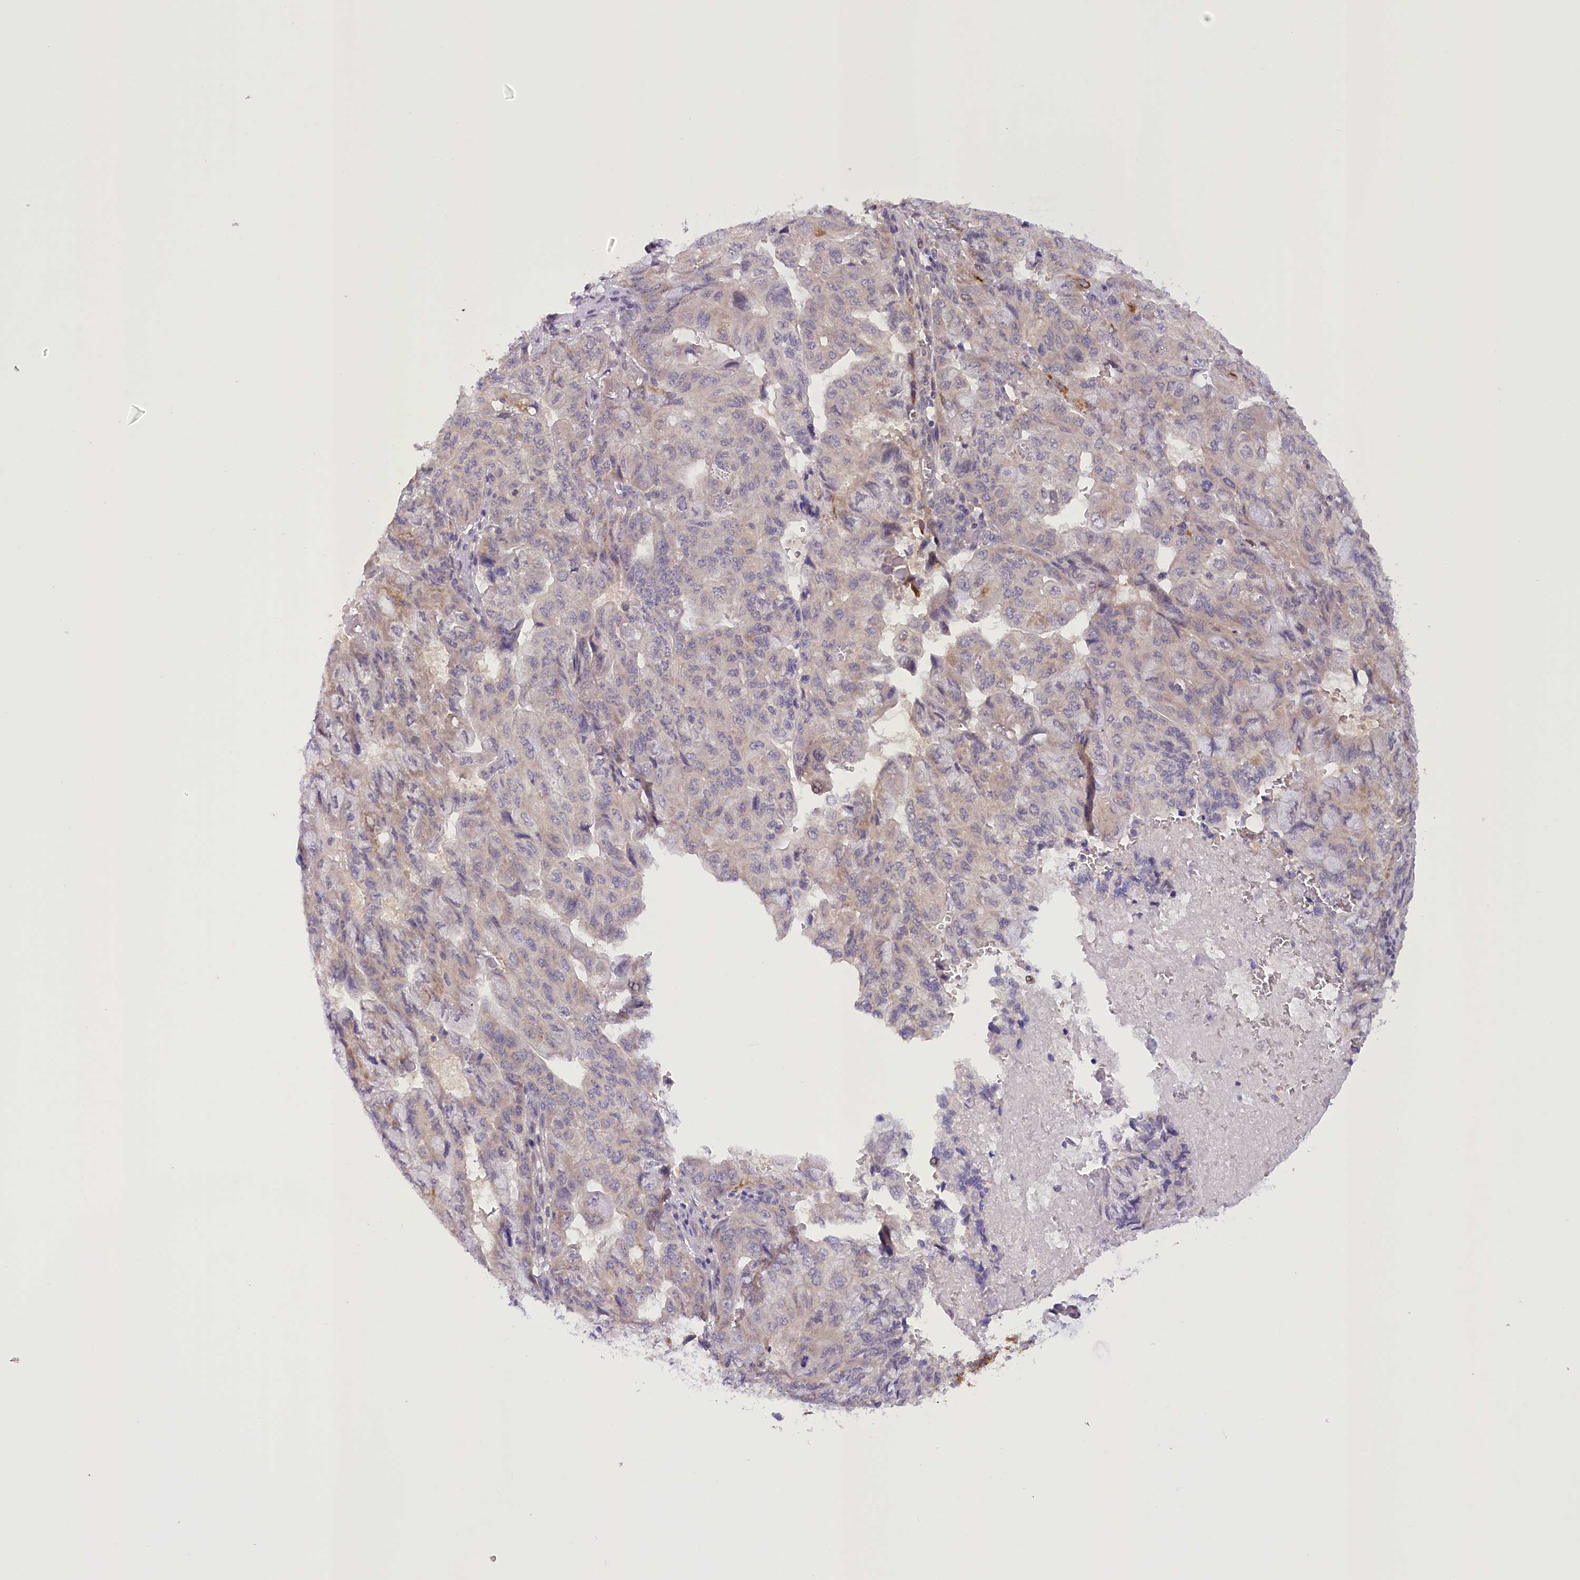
{"staining": {"intensity": "weak", "quantity": "25%-75%", "location": "cytoplasmic/membranous"}, "tissue": "pancreatic cancer", "cell_type": "Tumor cells", "image_type": "cancer", "snomed": [{"axis": "morphology", "description": "Adenocarcinoma, NOS"}, {"axis": "topography", "description": "Pancreas"}], "caption": "A brown stain labels weak cytoplasmic/membranous positivity of a protein in pancreatic cancer (adenocarcinoma) tumor cells.", "gene": "DCUN1D1", "patient": {"sex": "male", "age": 51}}